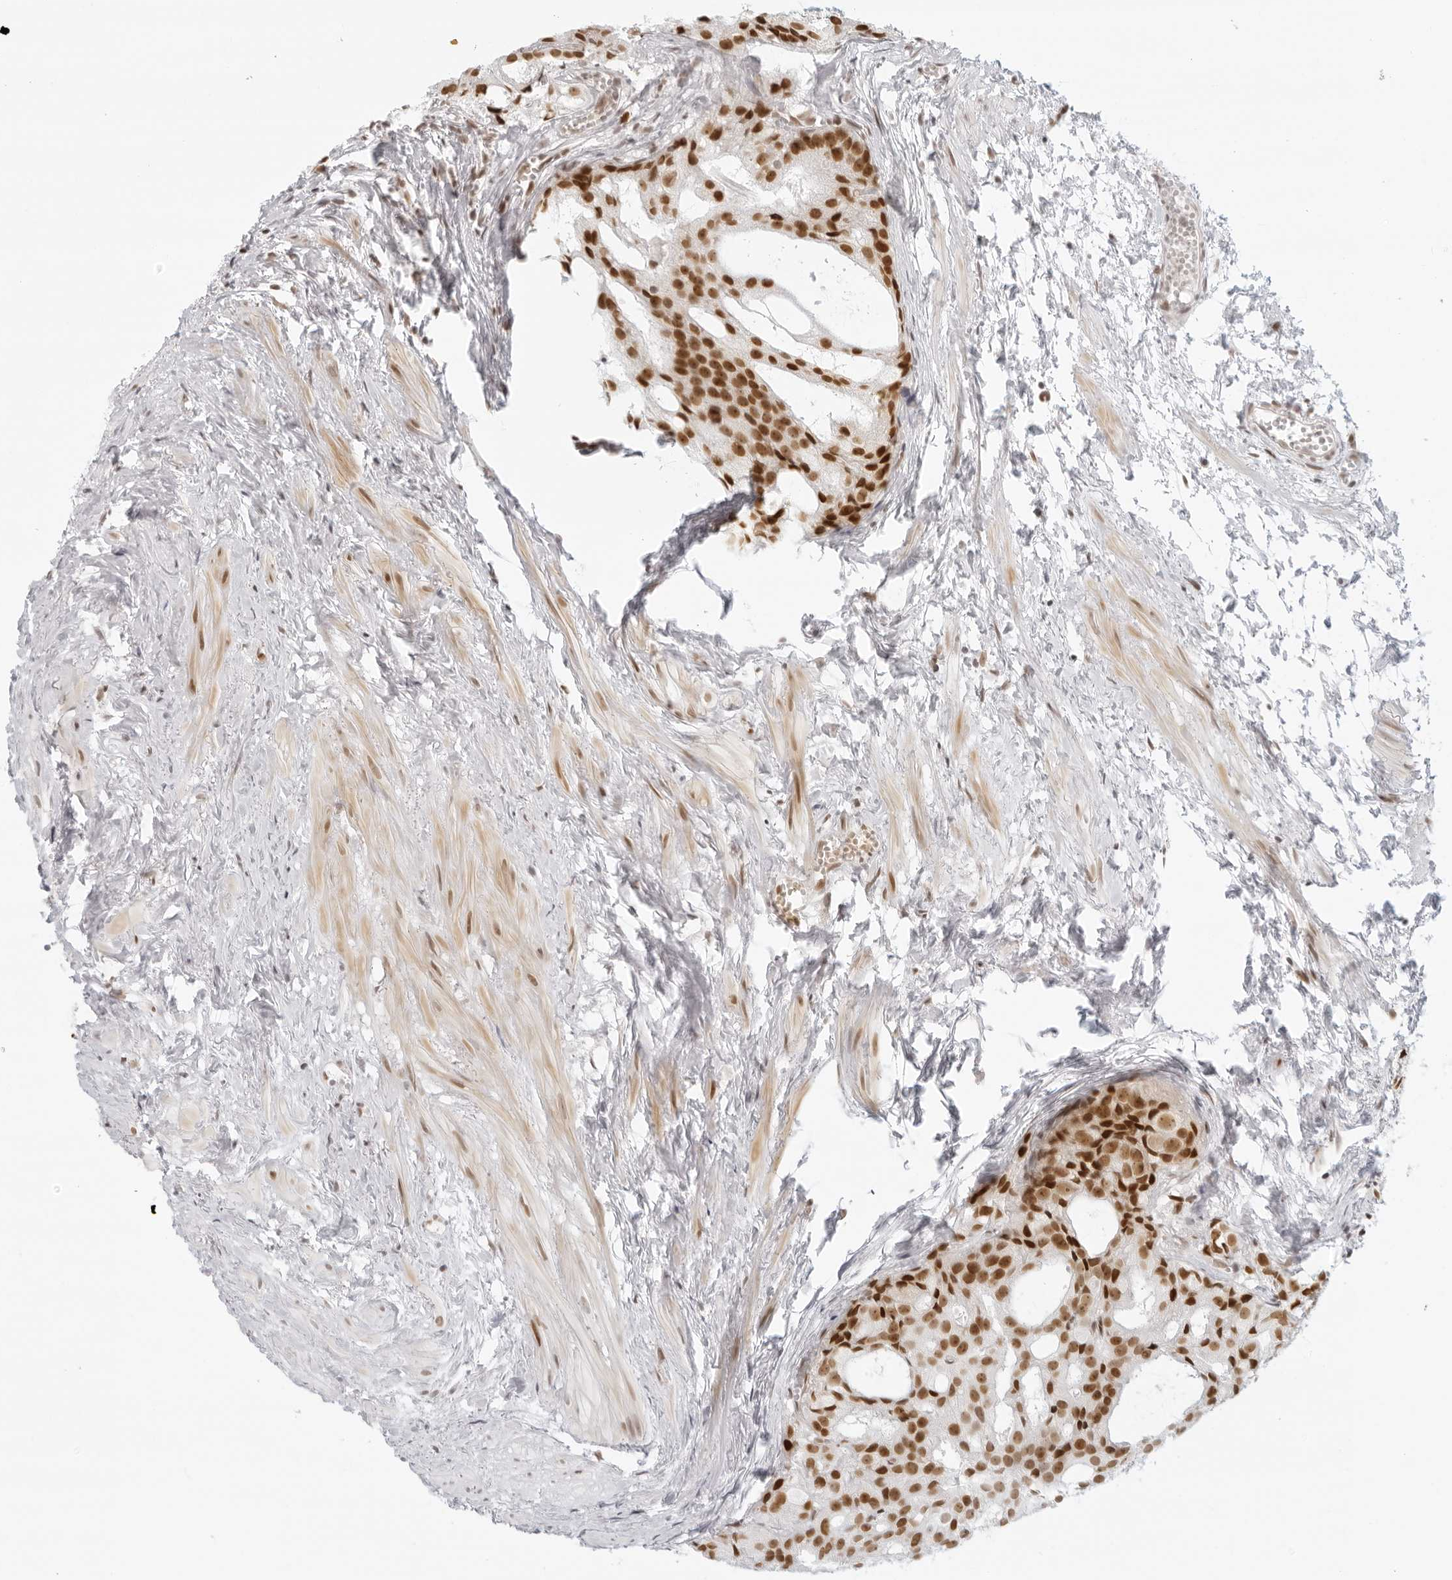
{"staining": {"intensity": "moderate", "quantity": ">75%", "location": "nuclear"}, "tissue": "prostate cancer", "cell_type": "Tumor cells", "image_type": "cancer", "snomed": [{"axis": "morphology", "description": "Adenocarcinoma, Low grade"}, {"axis": "topography", "description": "Prostate"}], "caption": "A brown stain highlights moderate nuclear staining of a protein in prostate cancer (adenocarcinoma (low-grade)) tumor cells.", "gene": "RCC1", "patient": {"sex": "male", "age": 88}}